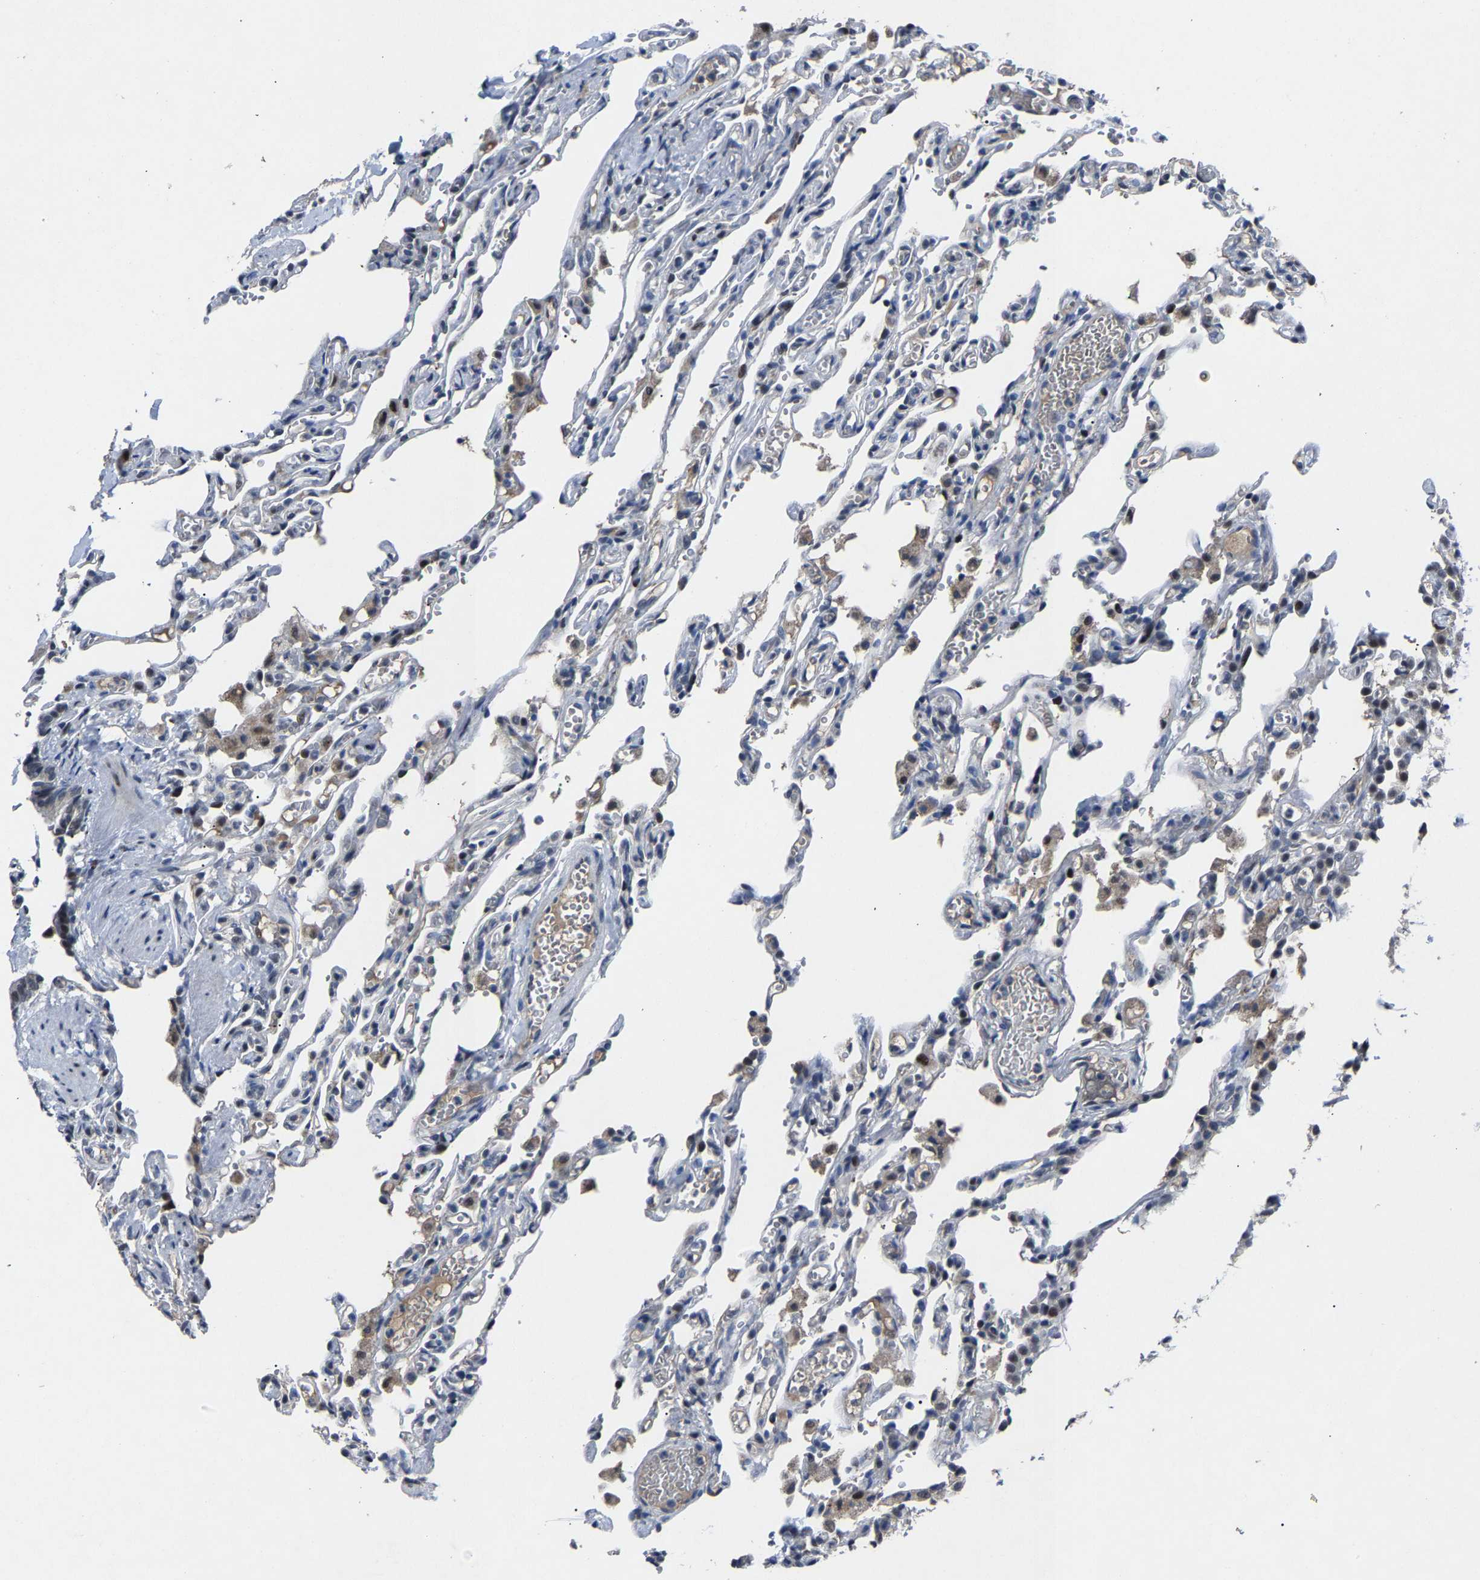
{"staining": {"intensity": "strong", "quantity": "<25%", "location": "nuclear"}, "tissue": "lung", "cell_type": "Alveolar cells", "image_type": "normal", "snomed": [{"axis": "morphology", "description": "Normal tissue, NOS"}, {"axis": "topography", "description": "Lung"}], "caption": "Approximately <25% of alveolar cells in unremarkable human lung display strong nuclear protein positivity as visualized by brown immunohistochemical staining.", "gene": "LSM8", "patient": {"sex": "male", "age": 21}}